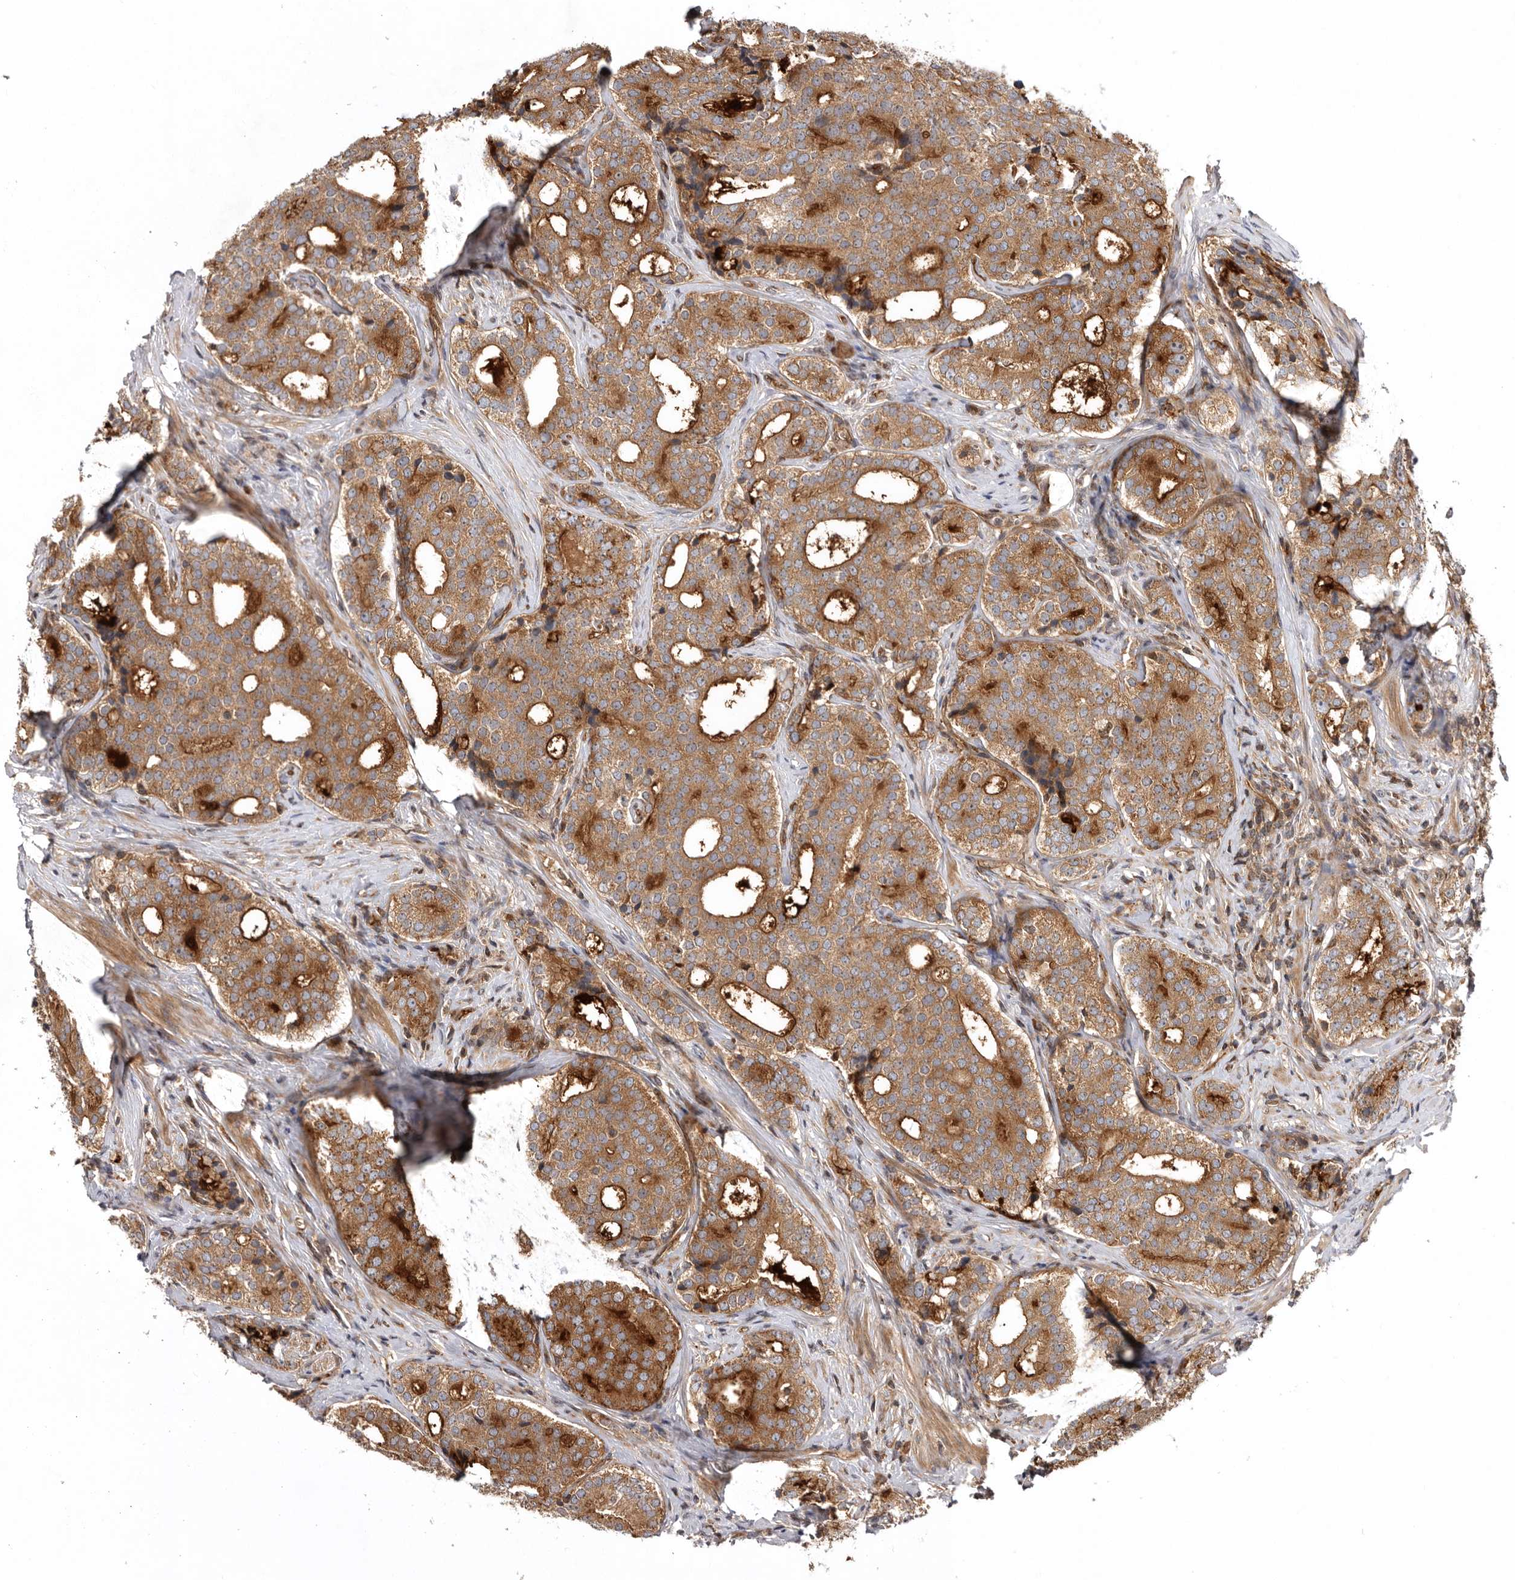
{"staining": {"intensity": "moderate", "quantity": ">75%", "location": "cytoplasmic/membranous"}, "tissue": "prostate cancer", "cell_type": "Tumor cells", "image_type": "cancer", "snomed": [{"axis": "morphology", "description": "Adenocarcinoma, High grade"}, {"axis": "topography", "description": "Prostate"}], "caption": "Immunohistochemical staining of human prostate adenocarcinoma (high-grade) demonstrates medium levels of moderate cytoplasmic/membranous protein positivity in approximately >75% of tumor cells. The protein is stained brown, and the nuclei are stained in blue (DAB (3,3'-diaminobenzidine) IHC with brightfield microscopy, high magnification).", "gene": "DHDDS", "patient": {"sex": "male", "age": 56}}